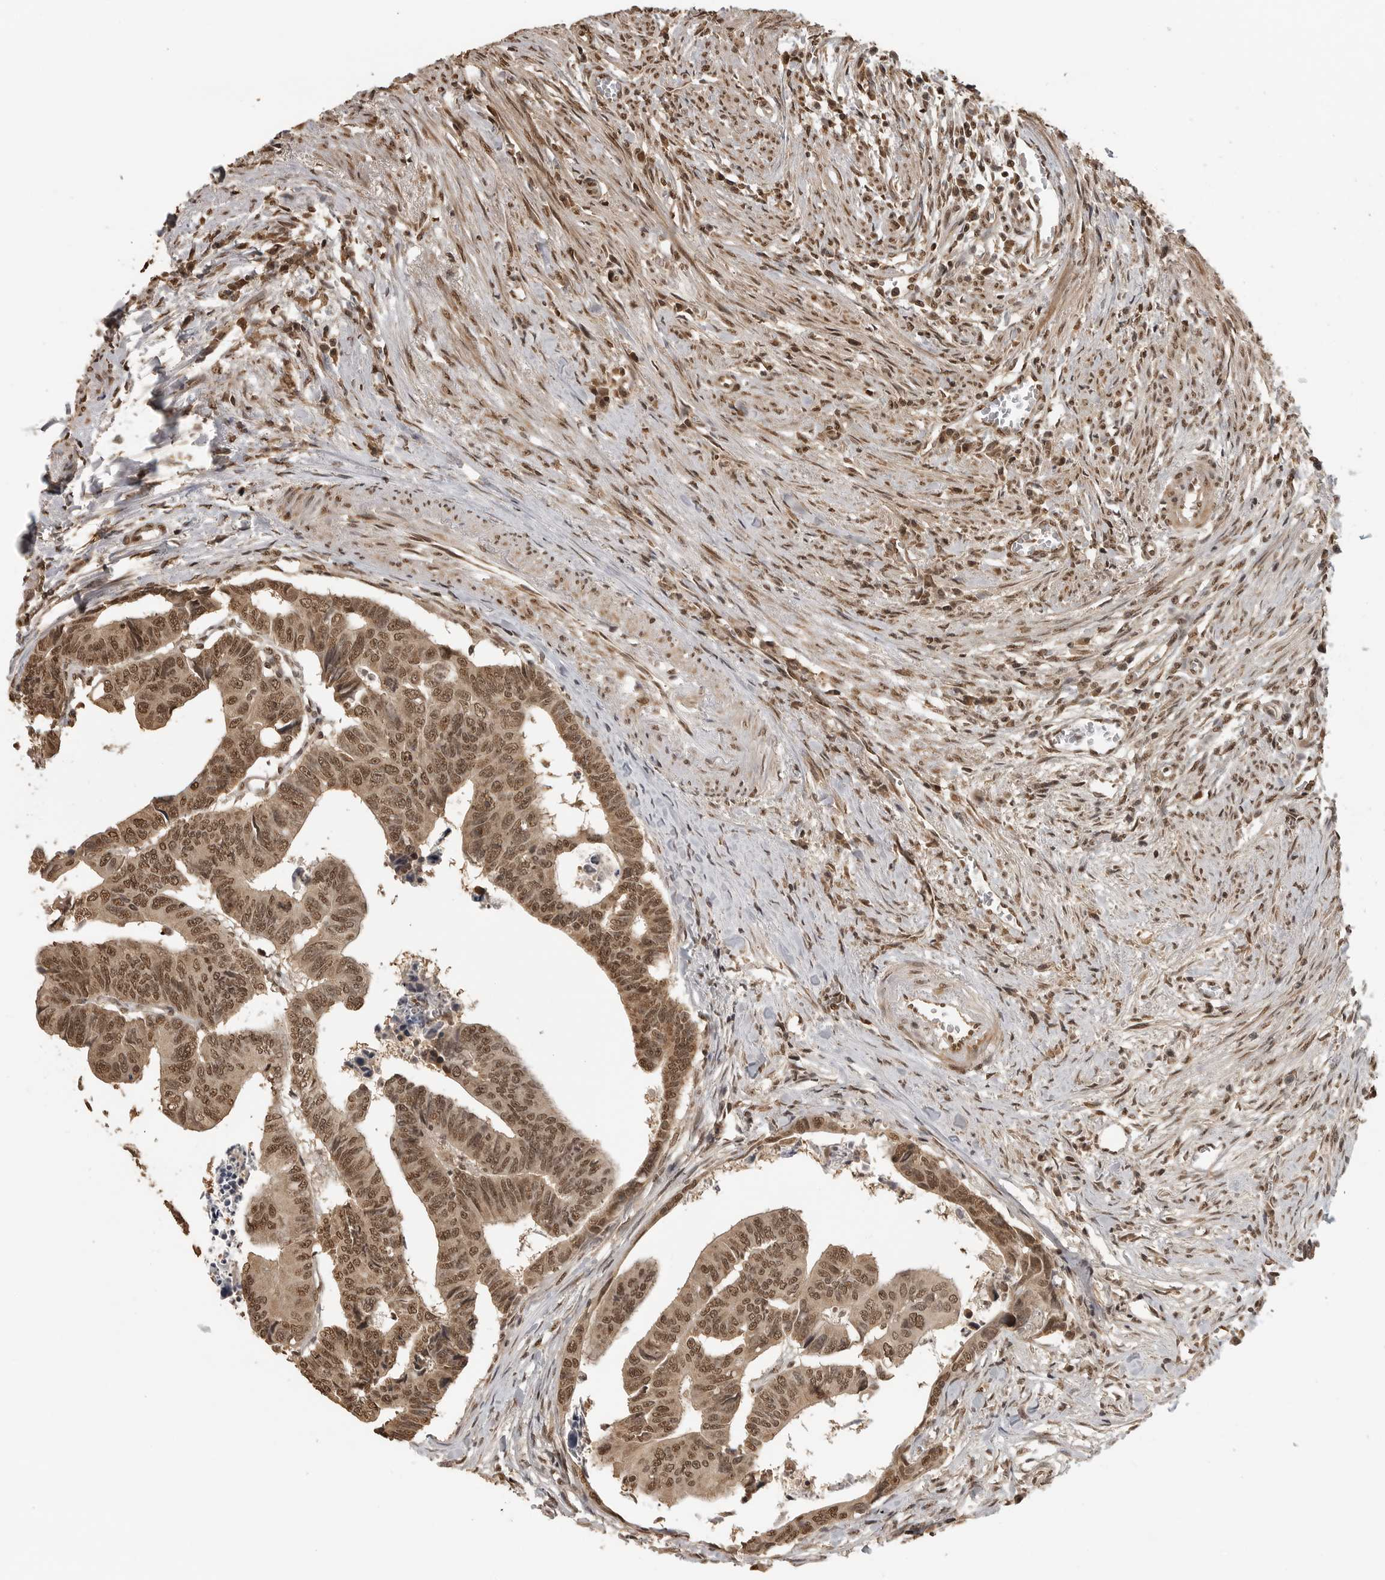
{"staining": {"intensity": "moderate", "quantity": ">75%", "location": "nuclear"}, "tissue": "colorectal cancer", "cell_type": "Tumor cells", "image_type": "cancer", "snomed": [{"axis": "morphology", "description": "Adenocarcinoma, NOS"}, {"axis": "topography", "description": "Rectum"}], "caption": "Colorectal adenocarcinoma stained with immunohistochemistry exhibits moderate nuclear expression in approximately >75% of tumor cells. Nuclei are stained in blue.", "gene": "CLOCK", "patient": {"sex": "female", "age": 65}}